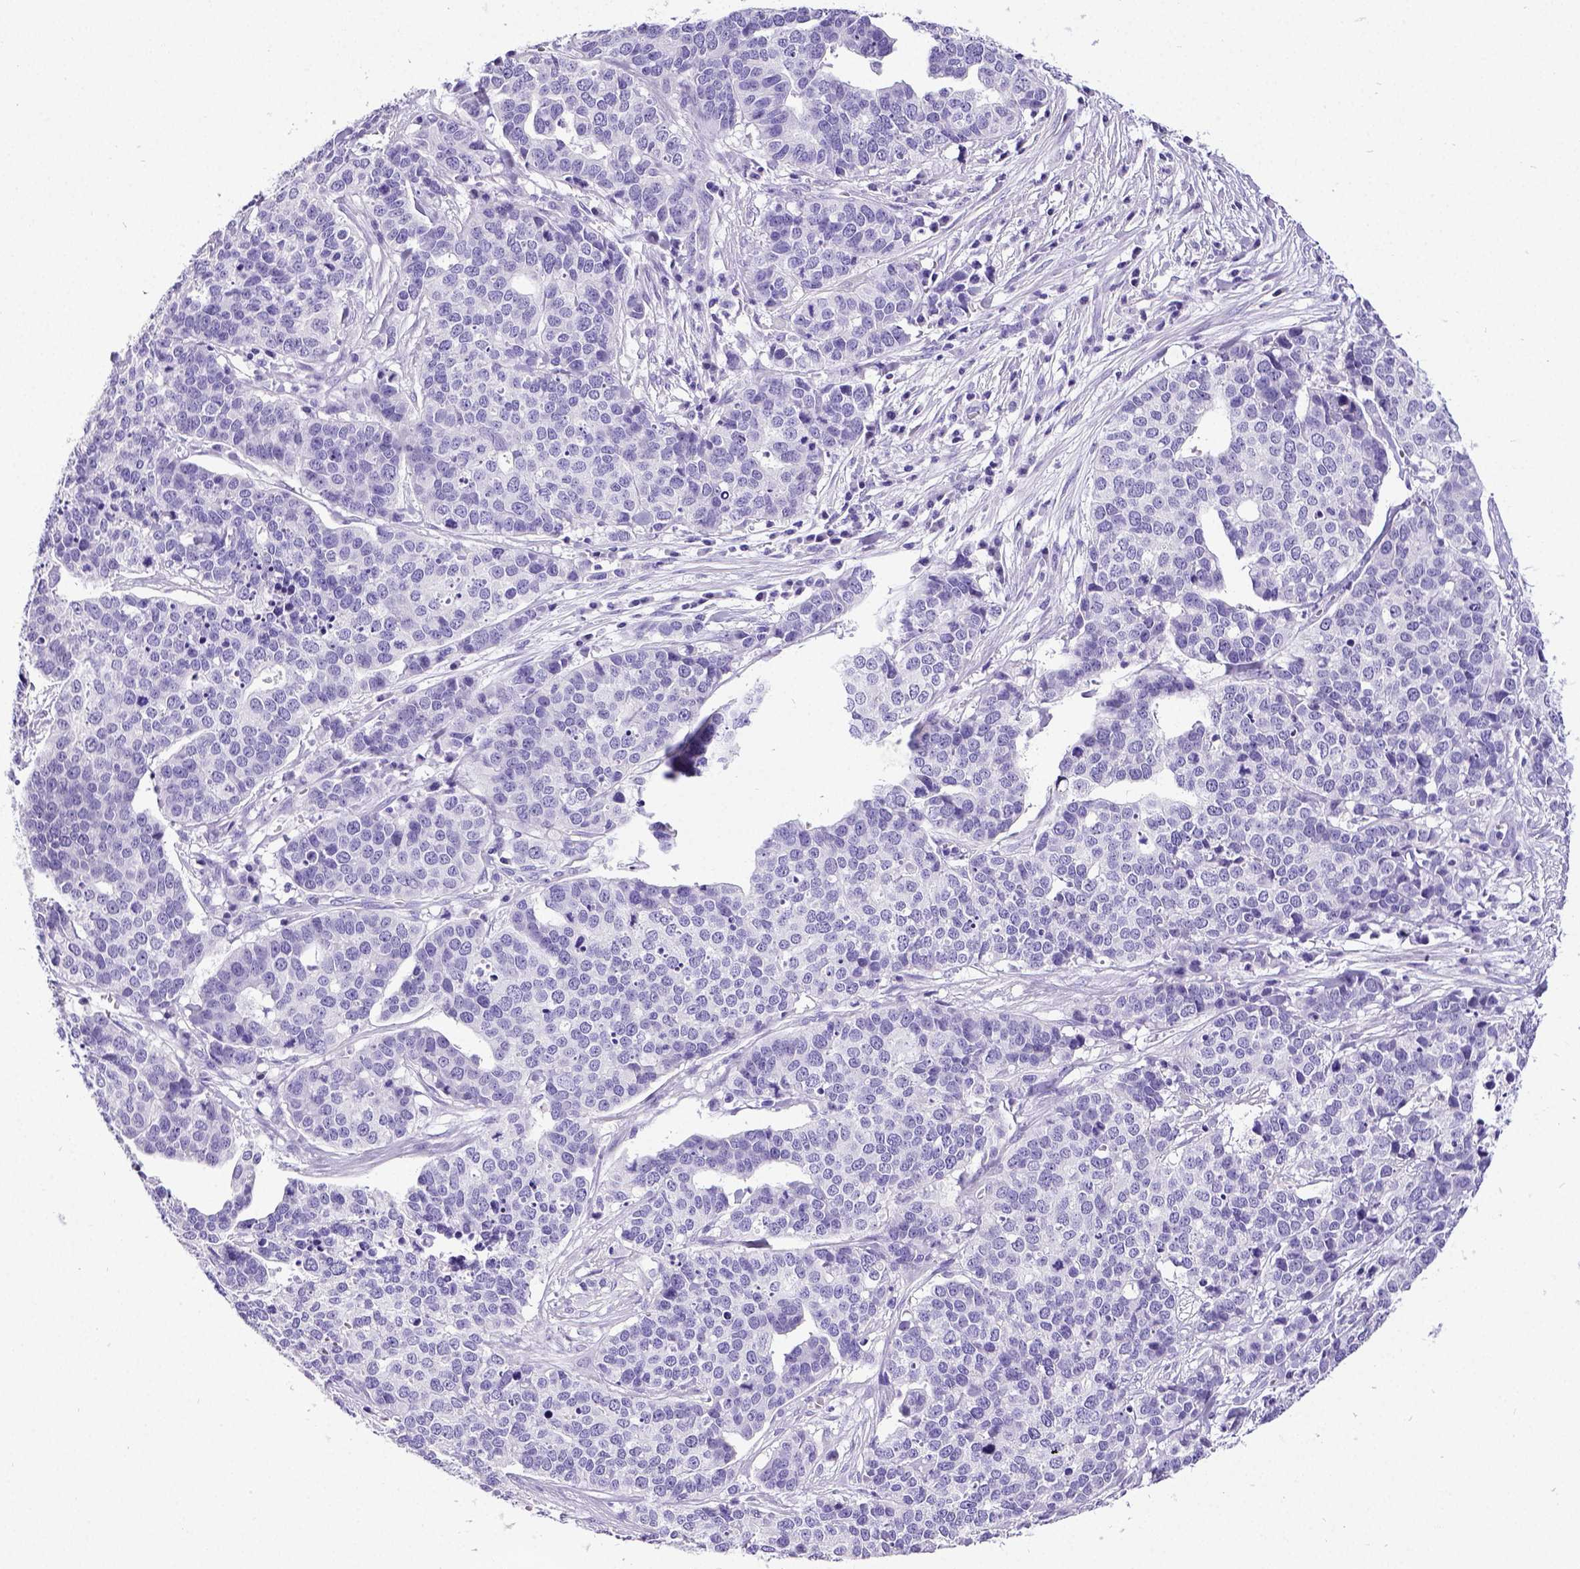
{"staining": {"intensity": "negative", "quantity": "none", "location": "none"}, "tissue": "ovarian cancer", "cell_type": "Tumor cells", "image_type": "cancer", "snomed": [{"axis": "morphology", "description": "Carcinoma, endometroid"}, {"axis": "topography", "description": "Ovary"}], "caption": "A high-resolution image shows immunohistochemistry staining of ovarian cancer, which demonstrates no significant positivity in tumor cells.", "gene": "SATB2", "patient": {"sex": "female", "age": 65}}